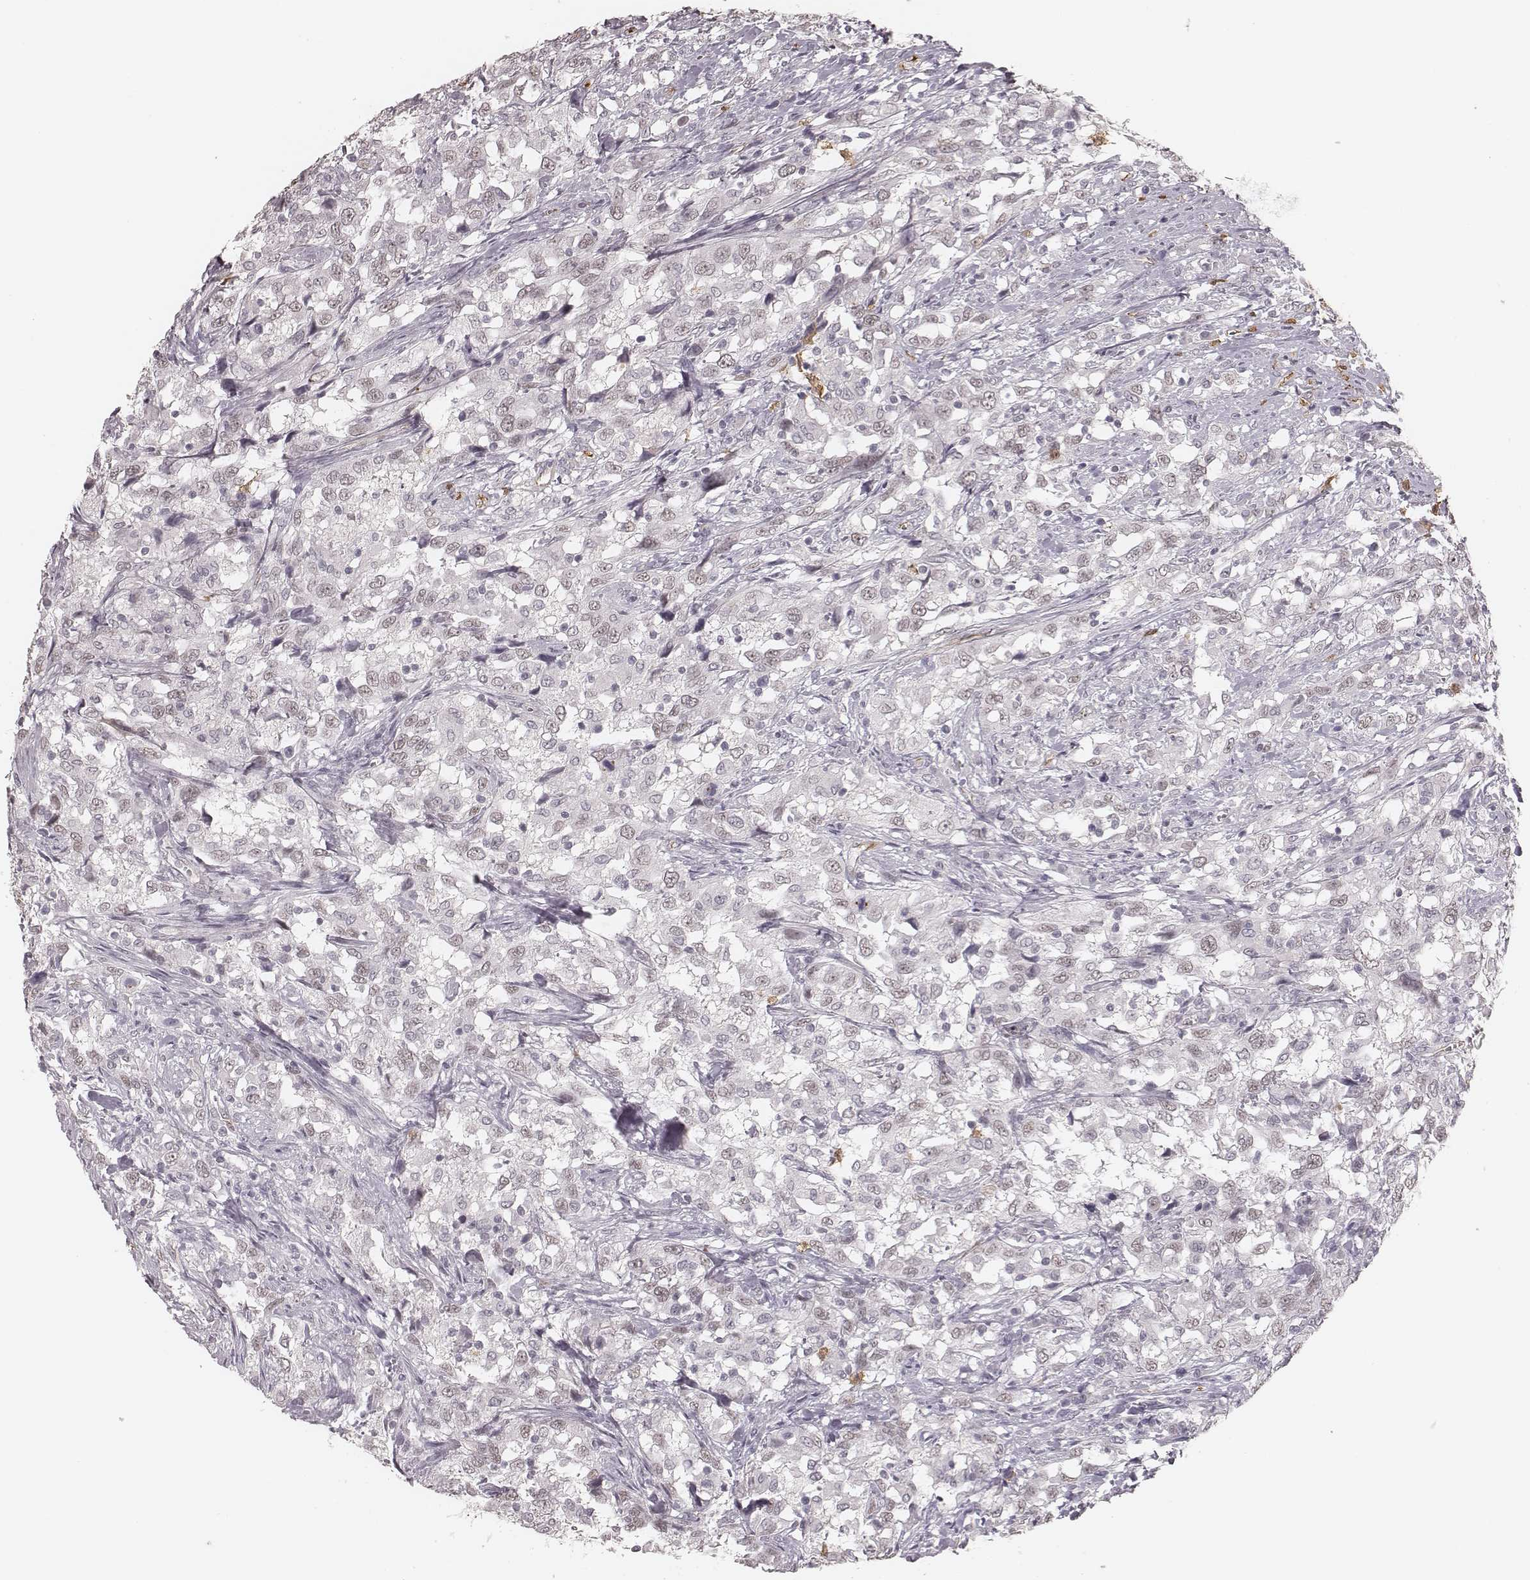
{"staining": {"intensity": "negative", "quantity": "none", "location": "none"}, "tissue": "urothelial cancer", "cell_type": "Tumor cells", "image_type": "cancer", "snomed": [{"axis": "morphology", "description": "Urothelial carcinoma, NOS"}, {"axis": "morphology", "description": "Urothelial carcinoma, High grade"}, {"axis": "topography", "description": "Urinary bladder"}], "caption": "A histopathology image of human urothelial cancer is negative for staining in tumor cells.", "gene": "KITLG", "patient": {"sex": "female", "age": 64}}